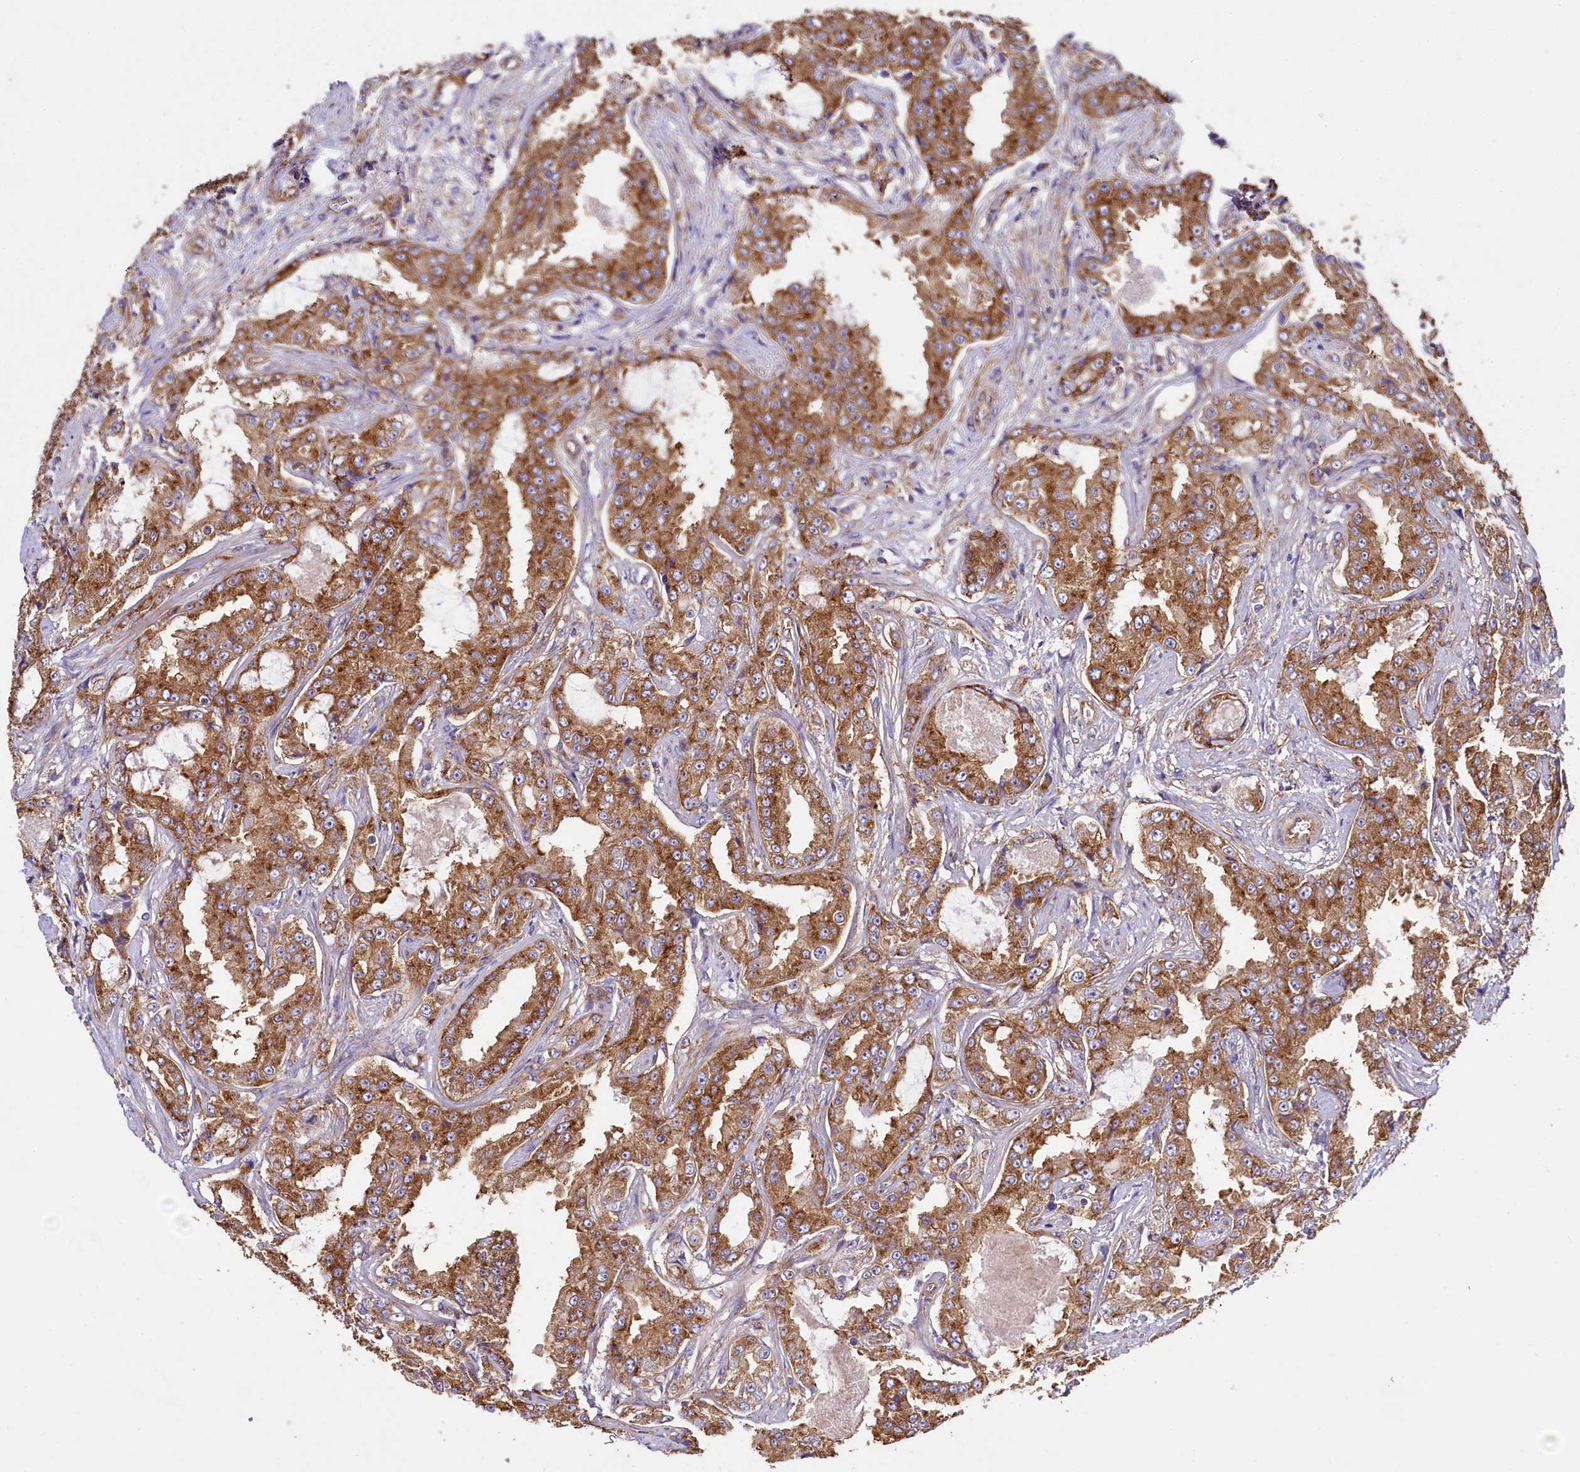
{"staining": {"intensity": "moderate", "quantity": ">75%", "location": "cytoplasmic/membranous"}, "tissue": "prostate cancer", "cell_type": "Tumor cells", "image_type": "cancer", "snomed": [{"axis": "morphology", "description": "Adenocarcinoma, High grade"}, {"axis": "topography", "description": "Prostate"}], "caption": "DAB (3,3'-diaminobenzidine) immunohistochemical staining of adenocarcinoma (high-grade) (prostate) displays moderate cytoplasmic/membranous protein expression in about >75% of tumor cells. (IHC, brightfield microscopy, high magnification).", "gene": "GPR21", "patient": {"sex": "male", "age": 73}}